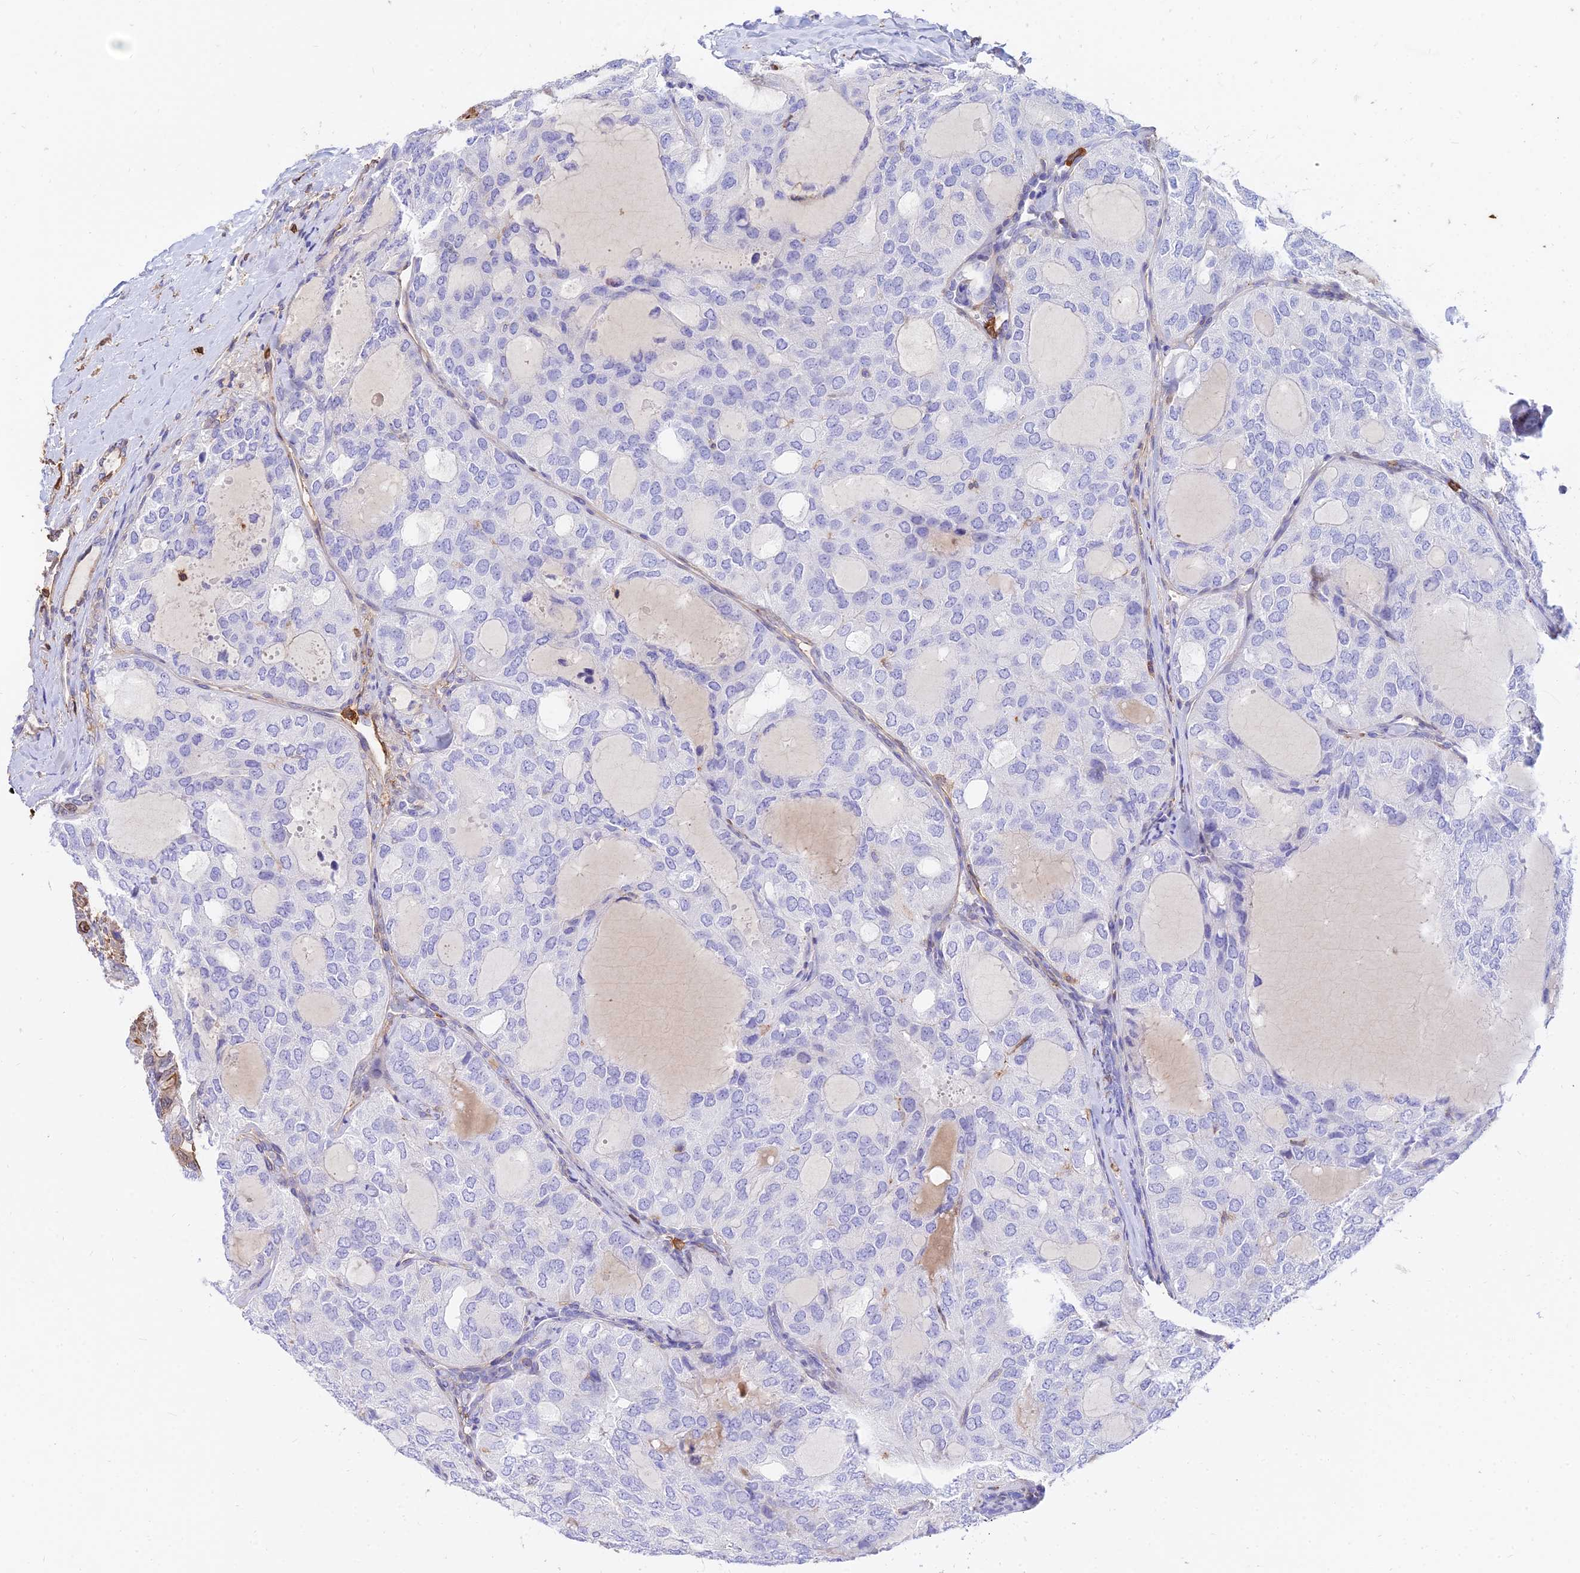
{"staining": {"intensity": "negative", "quantity": "none", "location": "none"}, "tissue": "thyroid cancer", "cell_type": "Tumor cells", "image_type": "cancer", "snomed": [{"axis": "morphology", "description": "Follicular adenoma carcinoma, NOS"}, {"axis": "topography", "description": "Thyroid gland"}], "caption": "A high-resolution image shows immunohistochemistry staining of thyroid cancer, which reveals no significant staining in tumor cells.", "gene": "SREK1IP1", "patient": {"sex": "male", "age": 75}}